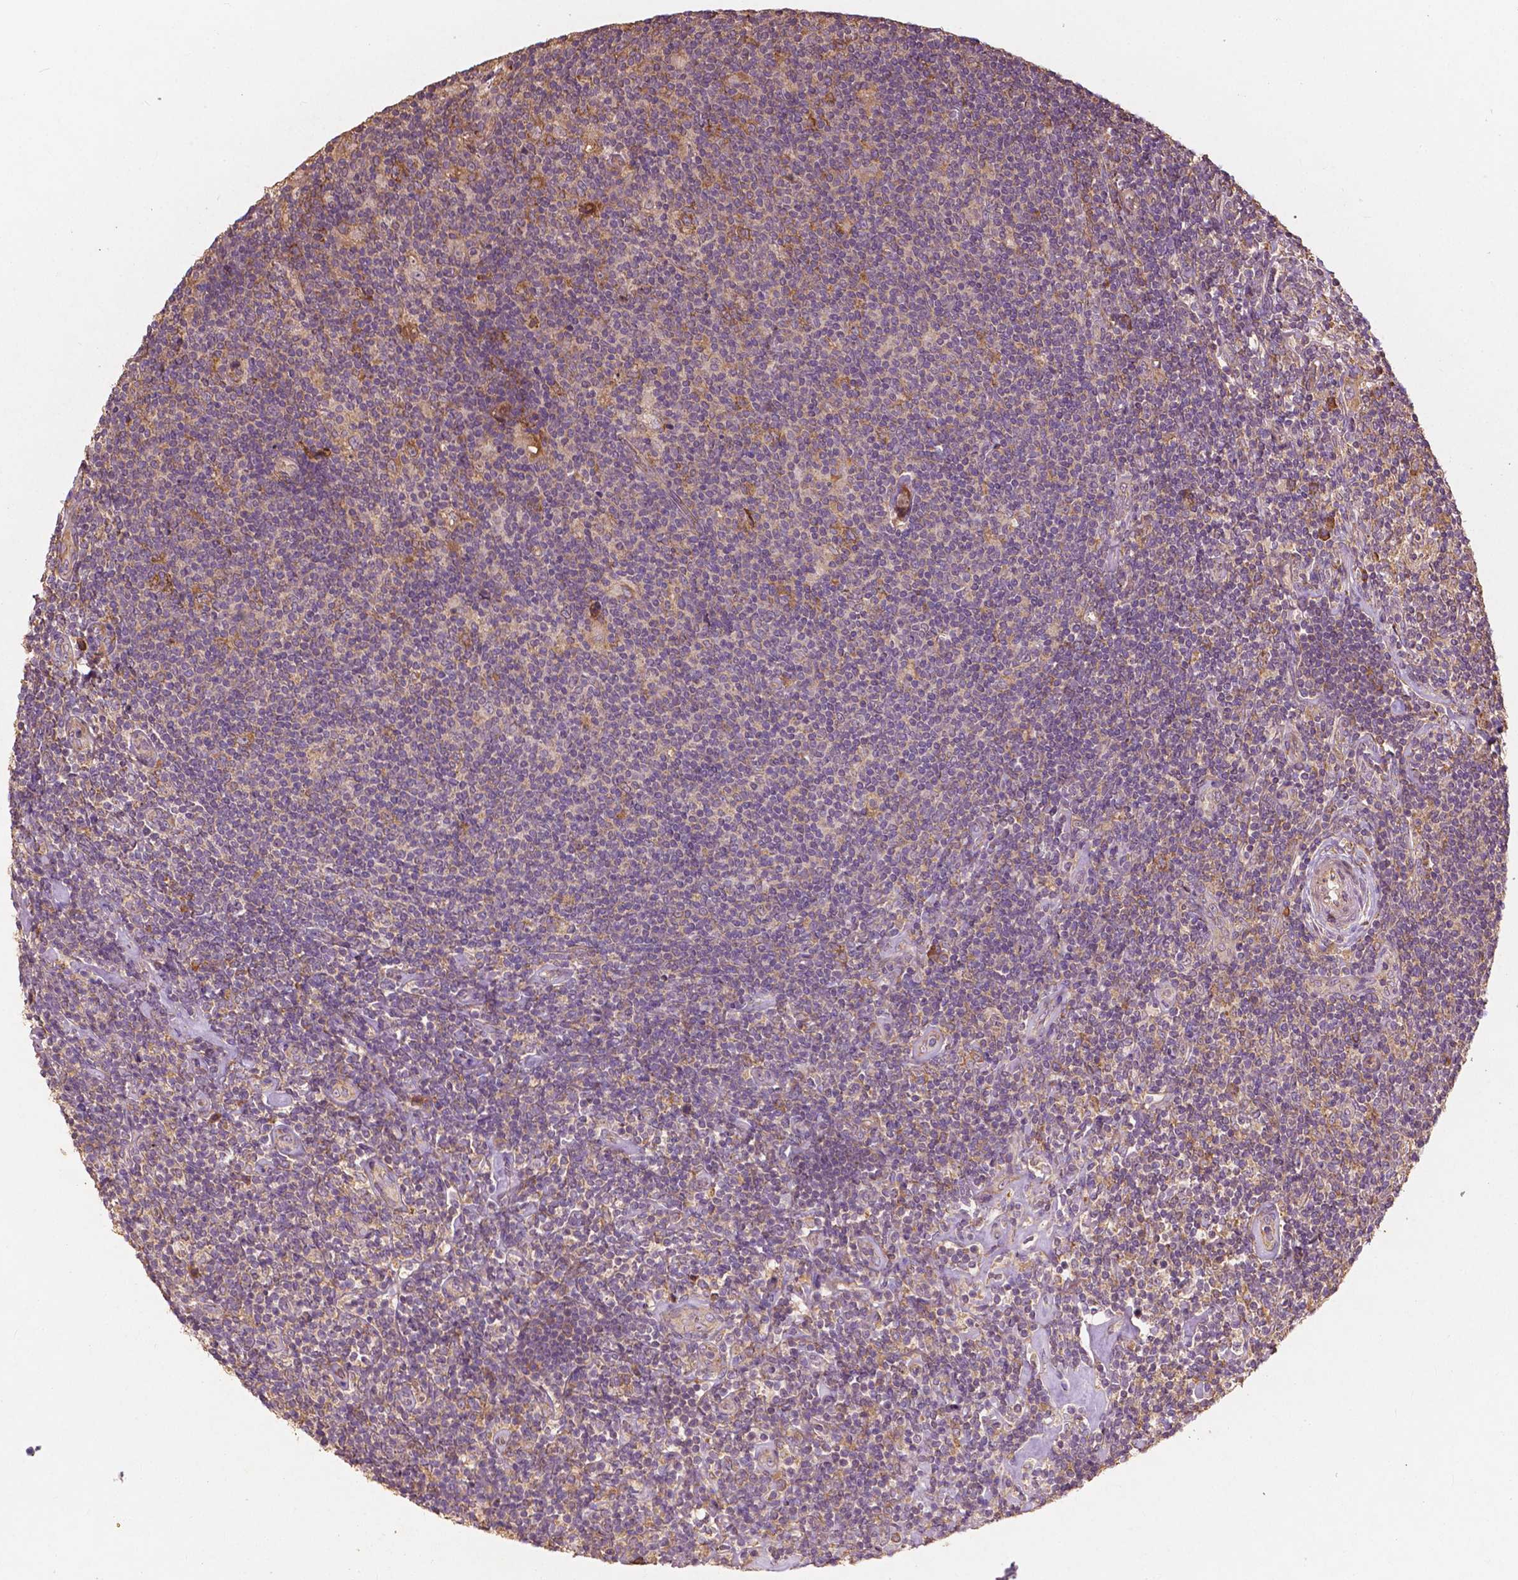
{"staining": {"intensity": "moderate", "quantity": "<25%", "location": "cytoplasmic/membranous"}, "tissue": "lymphoma", "cell_type": "Tumor cells", "image_type": "cancer", "snomed": [{"axis": "morphology", "description": "Hodgkin's disease, NOS"}, {"axis": "topography", "description": "Lymph node"}], "caption": "The micrograph reveals immunohistochemical staining of Hodgkin's disease. There is moderate cytoplasmic/membranous staining is seen in about <25% of tumor cells.", "gene": "G3BP1", "patient": {"sex": "male", "age": 40}}